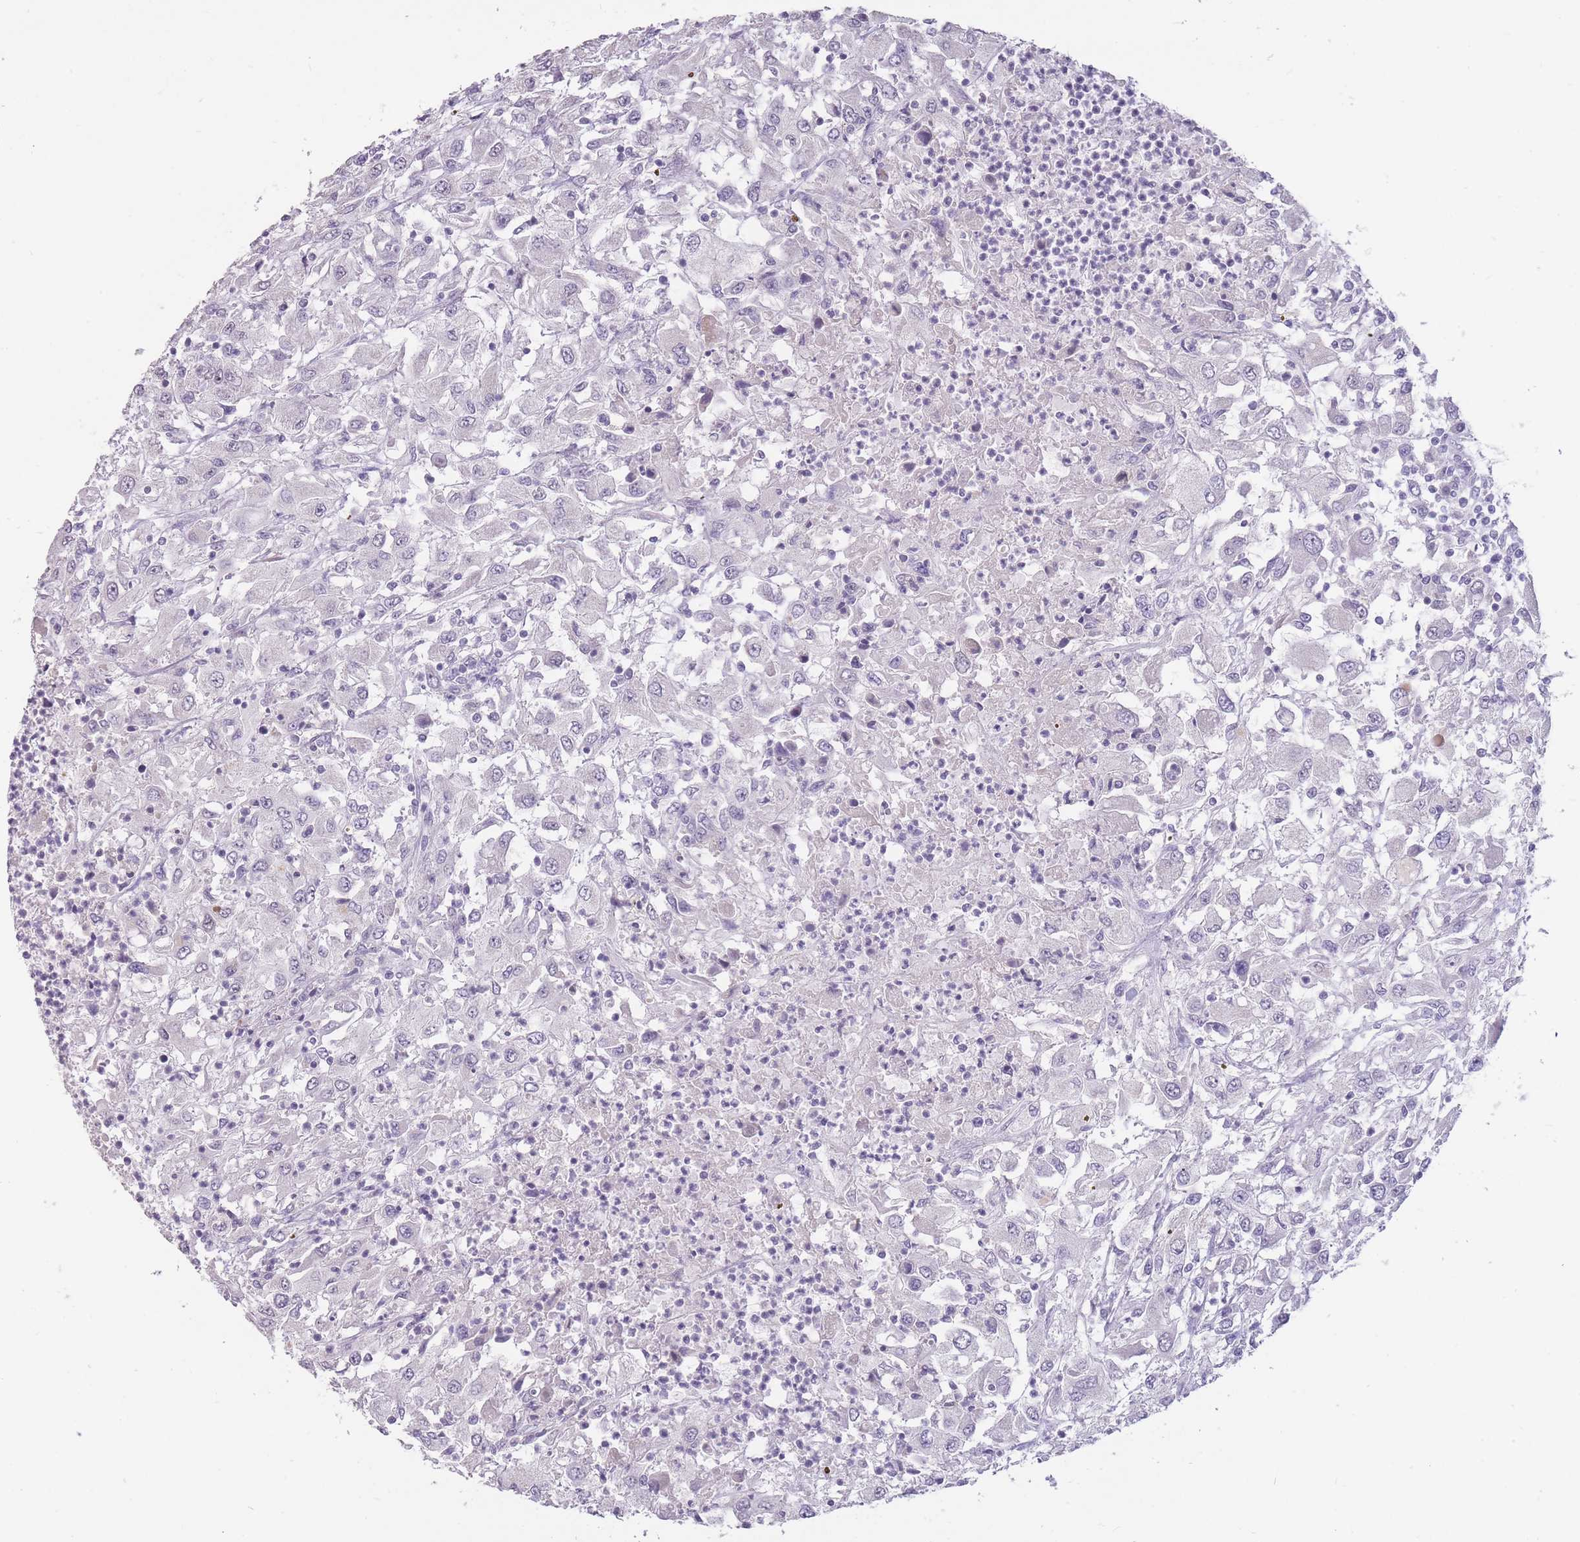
{"staining": {"intensity": "negative", "quantity": "none", "location": "none"}, "tissue": "renal cancer", "cell_type": "Tumor cells", "image_type": "cancer", "snomed": [{"axis": "morphology", "description": "Adenocarcinoma, NOS"}, {"axis": "topography", "description": "Kidney"}], "caption": "The micrograph exhibits no significant expression in tumor cells of renal cancer (adenocarcinoma).", "gene": "HNRNPUL1", "patient": {"sex": "female", "age": 67}}